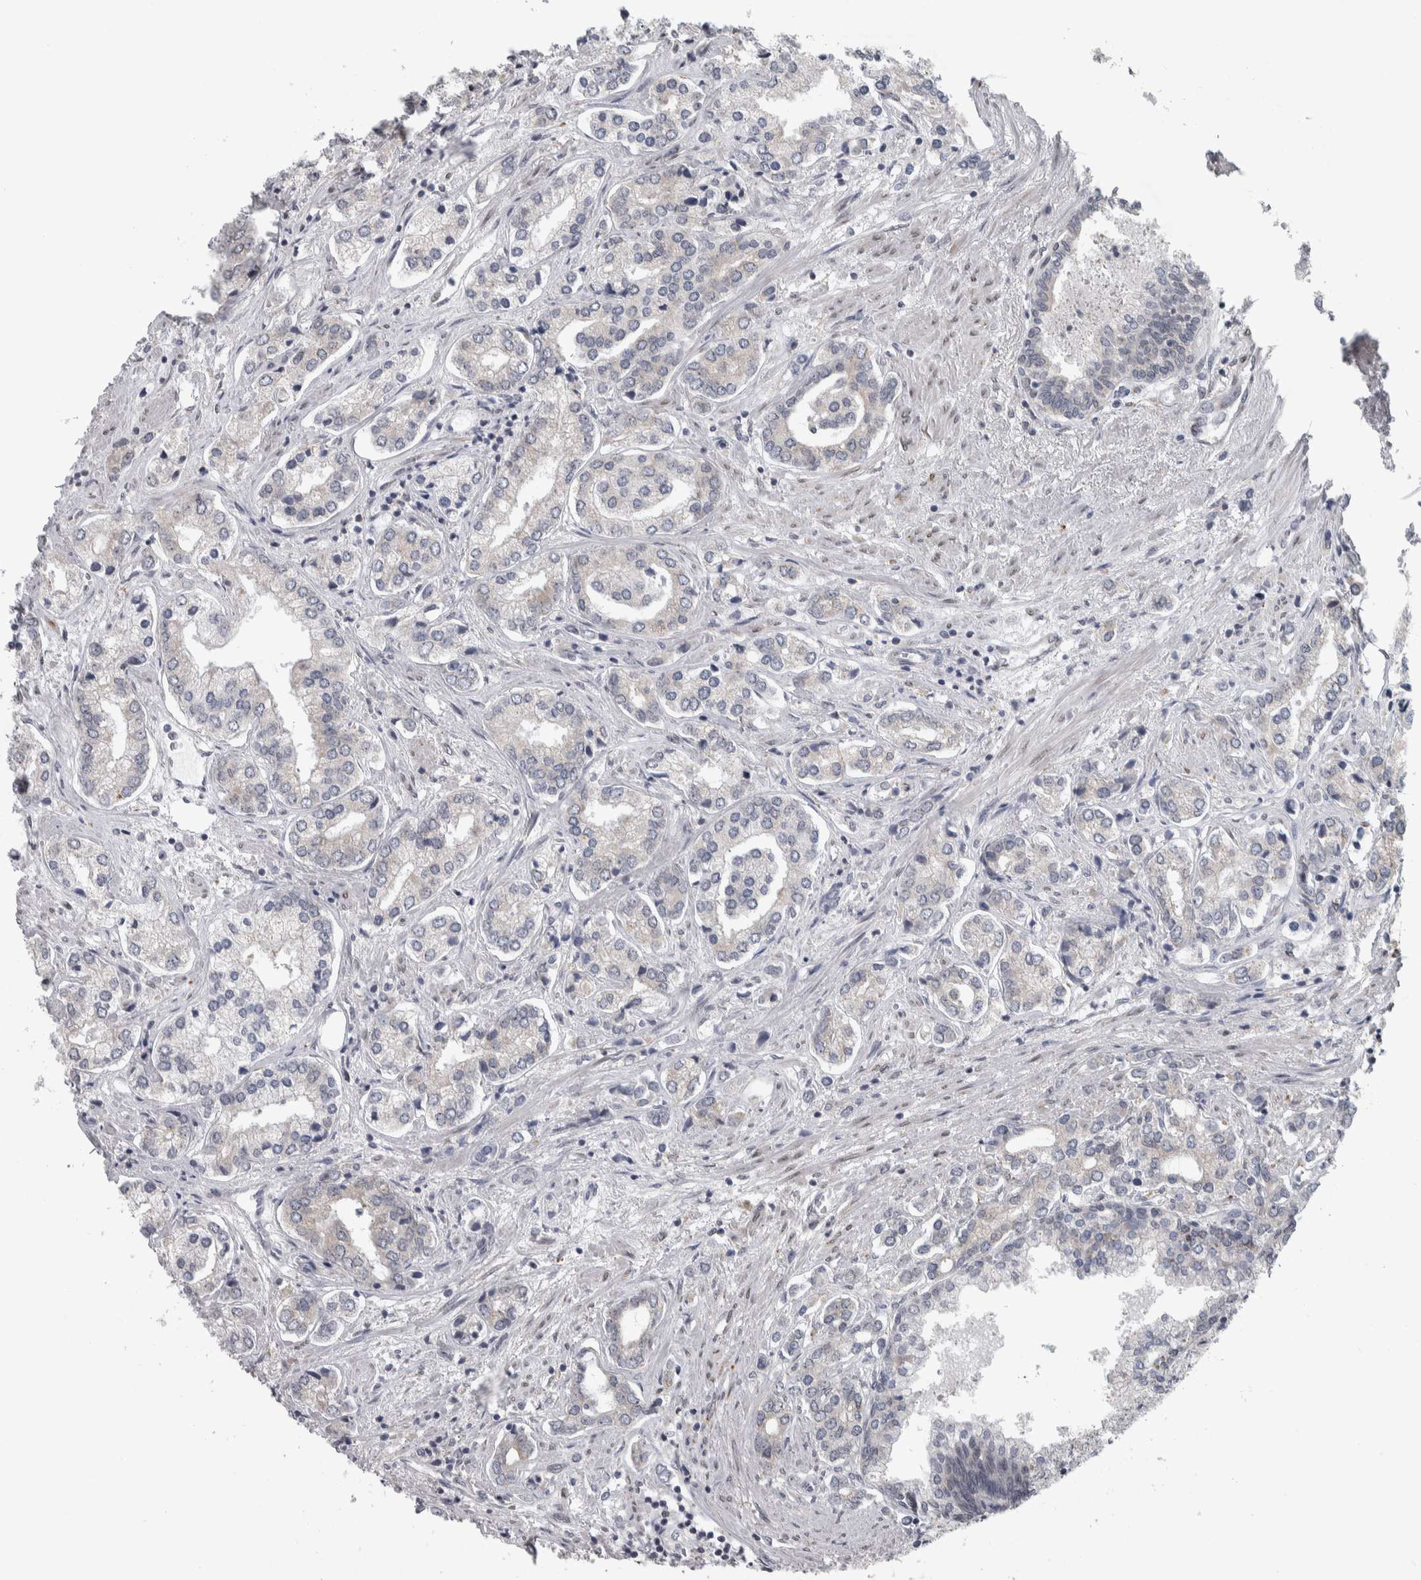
{"staining": {"intensity": "negative", "quantity": "none", "location": "none"}, "tissue": "prostate cancer", "cell_type": "Tumor cells", "image_type": "cancer", "snomed": [{"axis": "morphology", "description": "Adenocarcinoma, High grade"}, {"axis": "topography", "description": "Prostate"}], "caption": "A photomicrograph of high-grade adenocarcinoma (prostate) stained for a protein shows no brown staining in tumor cells. (DAB immunohistochemistry visualized using brightfield microscopy, high magnification).", "gene": "SIGMAR1", "patient": {"sex": "male", "age": 66}}